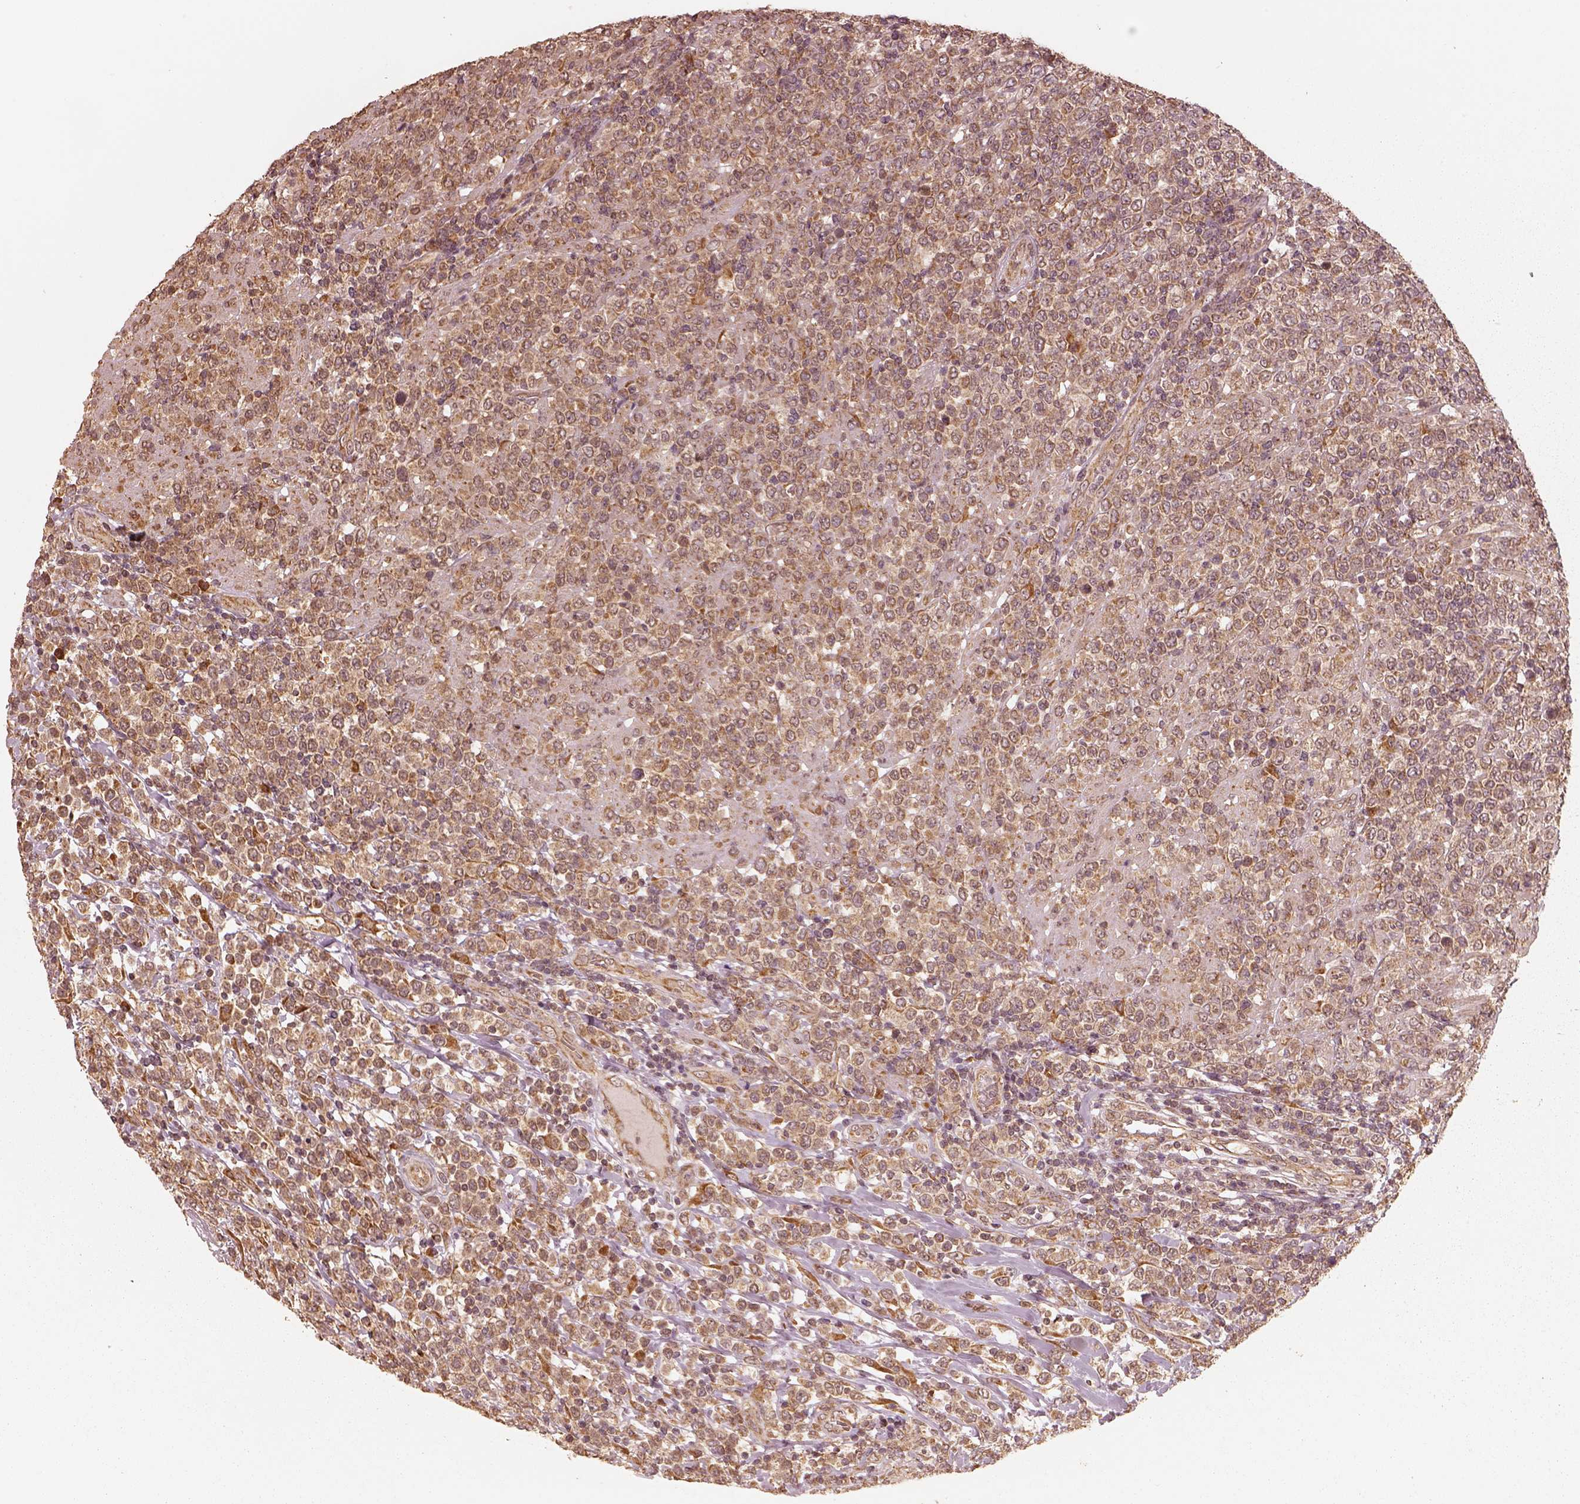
{"staining": {"intensity": "moderate", "quantity": ">75%", "location": "cytoplasmic/membranous"}, "tissue": "lymphoma", "cell_type": "Tumor cells", "image_type": "cancer", "snomed": [{"axis": "morphology", "description": "Malignant lymphoma, non-Hodgkin's type, High grade"}, {"axis": "topography", "description": "Soft tissue"}], "caption": "Lymphoma was stained to show a protein in brown. There is medium levels of moderate cytoplasmic/membranous expression in approximately >75% of tumor cells.", "gene": "DNAJC25", "patient": {"sex": "female", "age": 56}}